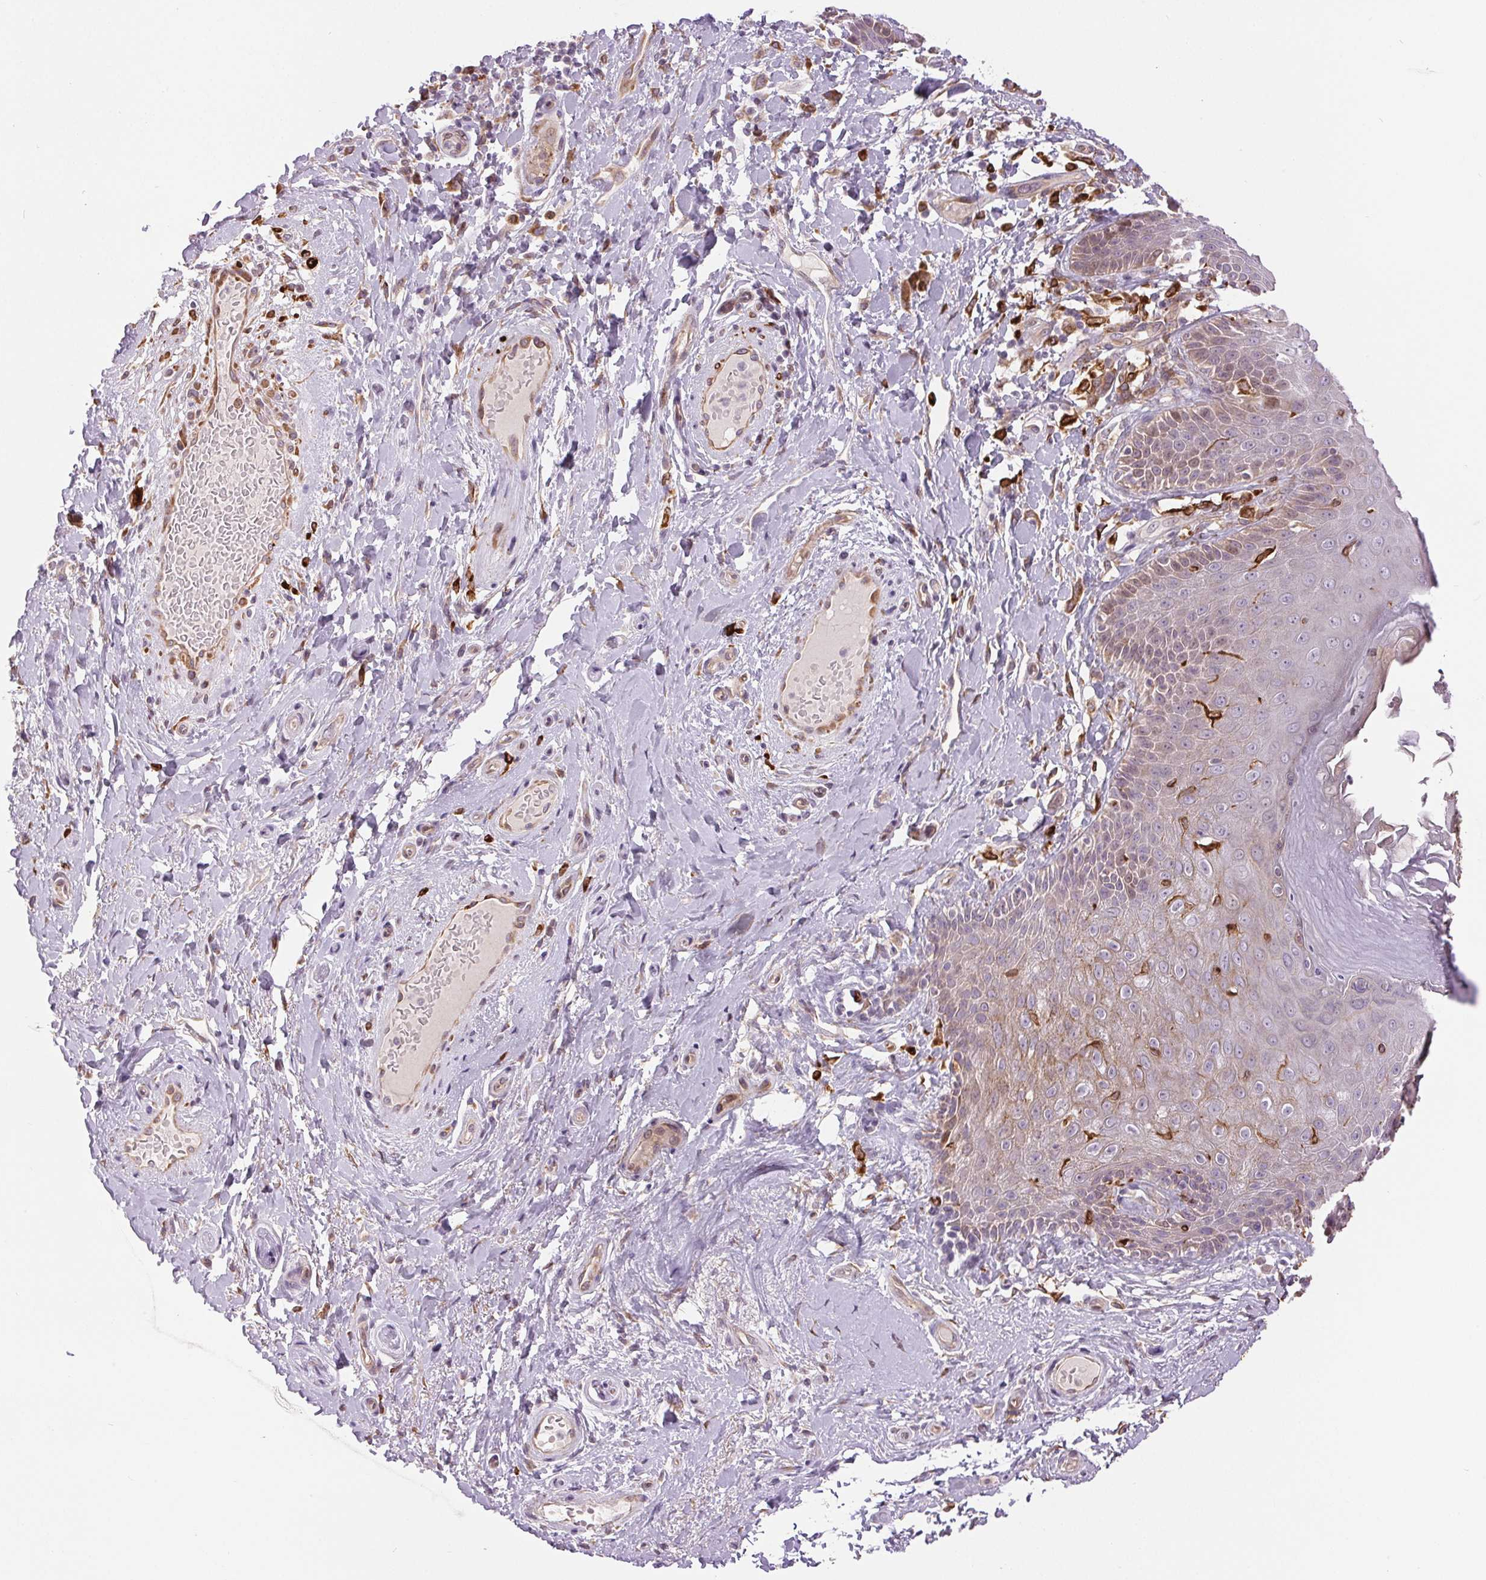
{"staining": {"intensity": "weak", "quantity": "<25%", "location": "cytoplasmic/membranous"}, "tissue": "skin", "cell_type": "Epidermal cells", "image_type": "normal", "snomed": [{"axis": "morphology", "description": "Normal tissue, NOS"}, {"axis": "topography", "description": "Anal"}, {"axis": "topography", "description": "Peripheral nerve tissue"}], "caption": "IHC photomicrograph of normal skin: human skin stained with DAB (3,3'-diaminobenzidine) shows no significant protein positivity in epidermal cells. (DAB immunohistochemistry, high magnification).", "gene": "METTL17", "patient": {"sex": "male", "age": 51}}